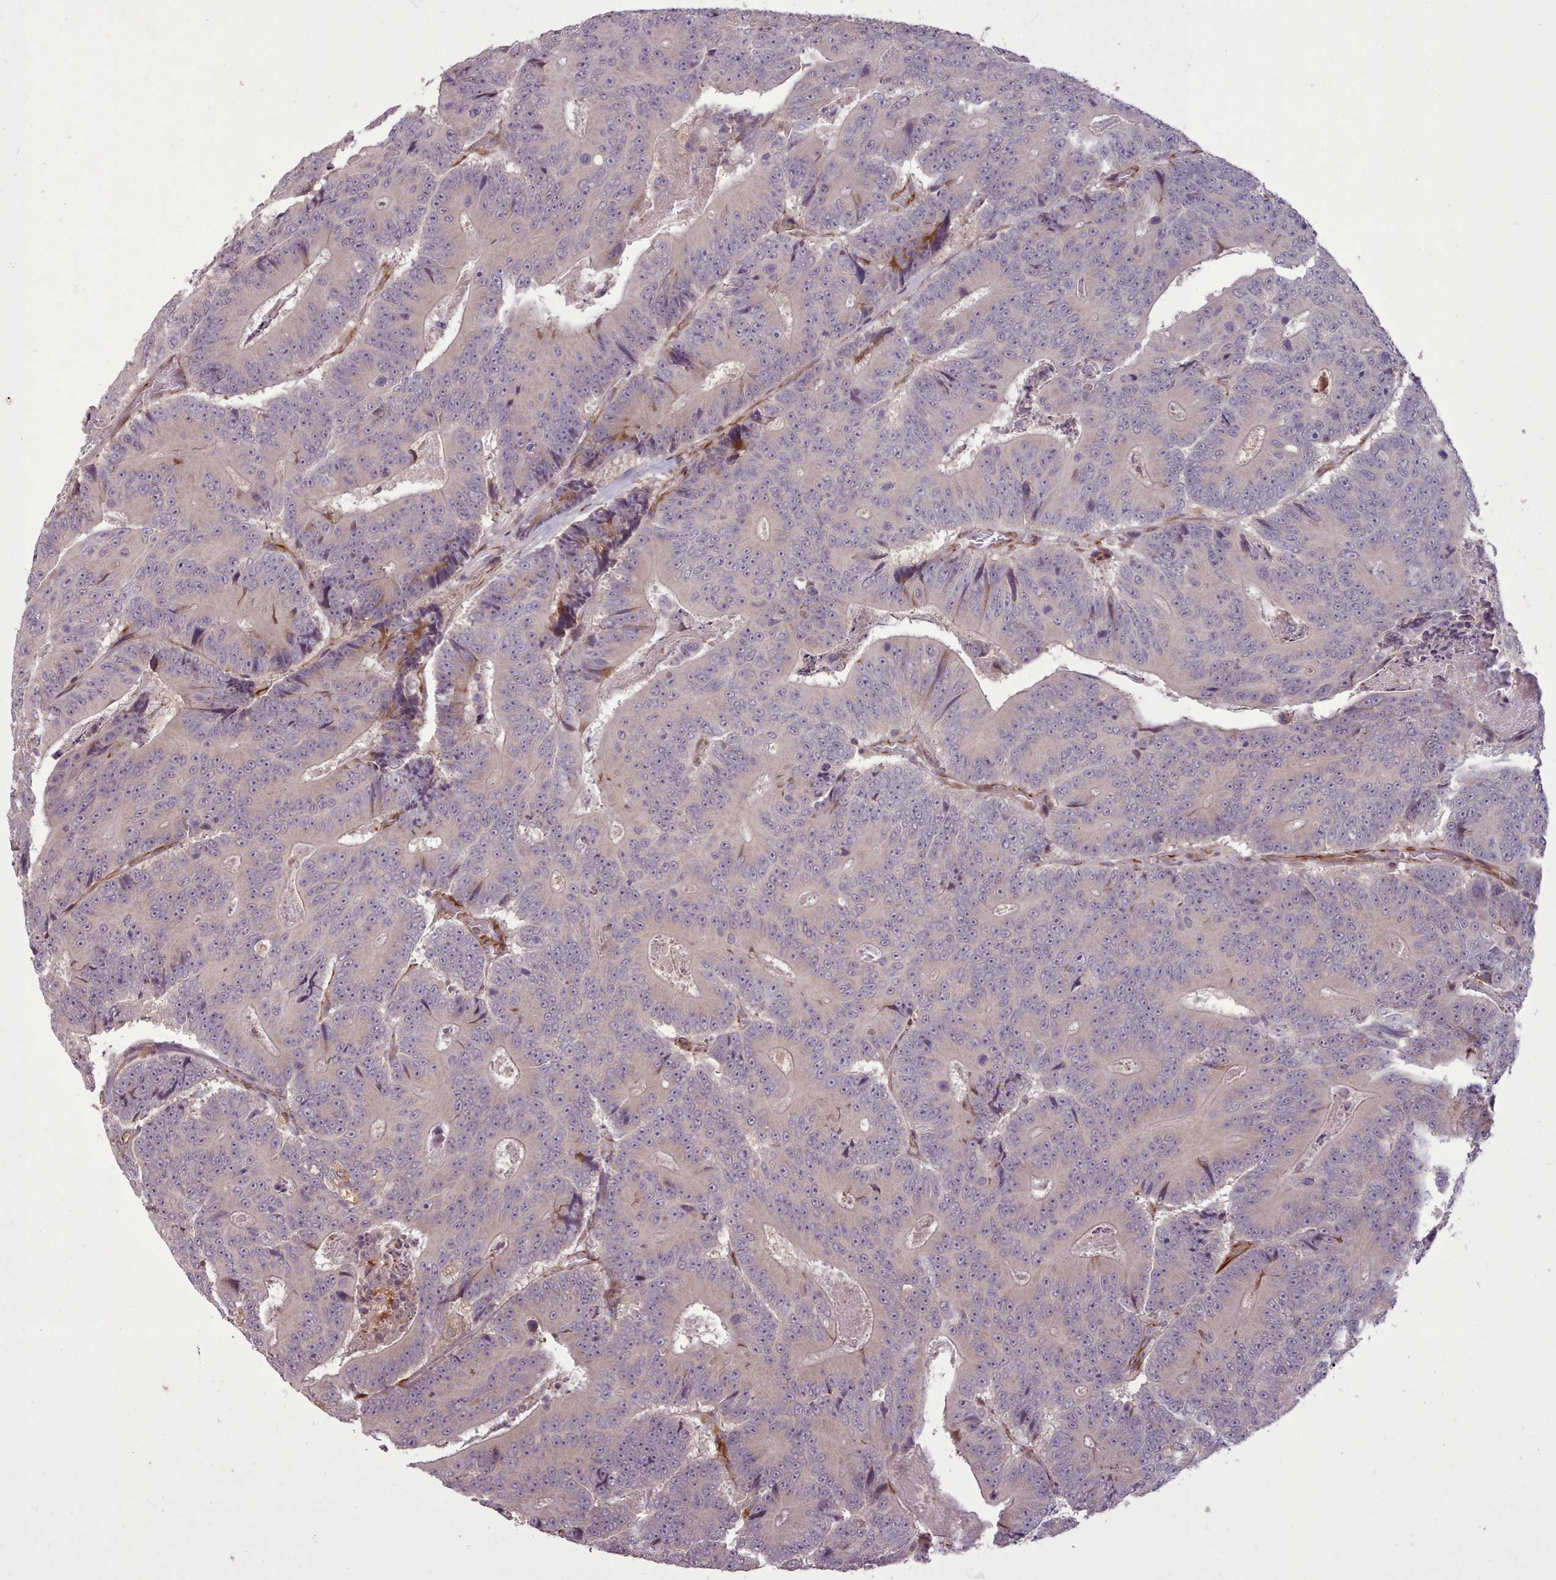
{"staining": {"intensity": "negative", "quantity": "none", "location": "none"}, "tissue": "colorectal cancer", "cell_type": "Tumor cells", "image_type": "cancer", "snomed": [{"axis": "morphology", "description": "Adenocarcinoma, NOS"}, {"axis": "topography", "description": "Colon"}], "caption": "Immunohistochemistry histopathology image of human colorectal cancer stained for a protein (brown), which reveals no expression in tumor cells.", "gene": "GBGT1", "patient": {"sex": "male", "age": 83}}